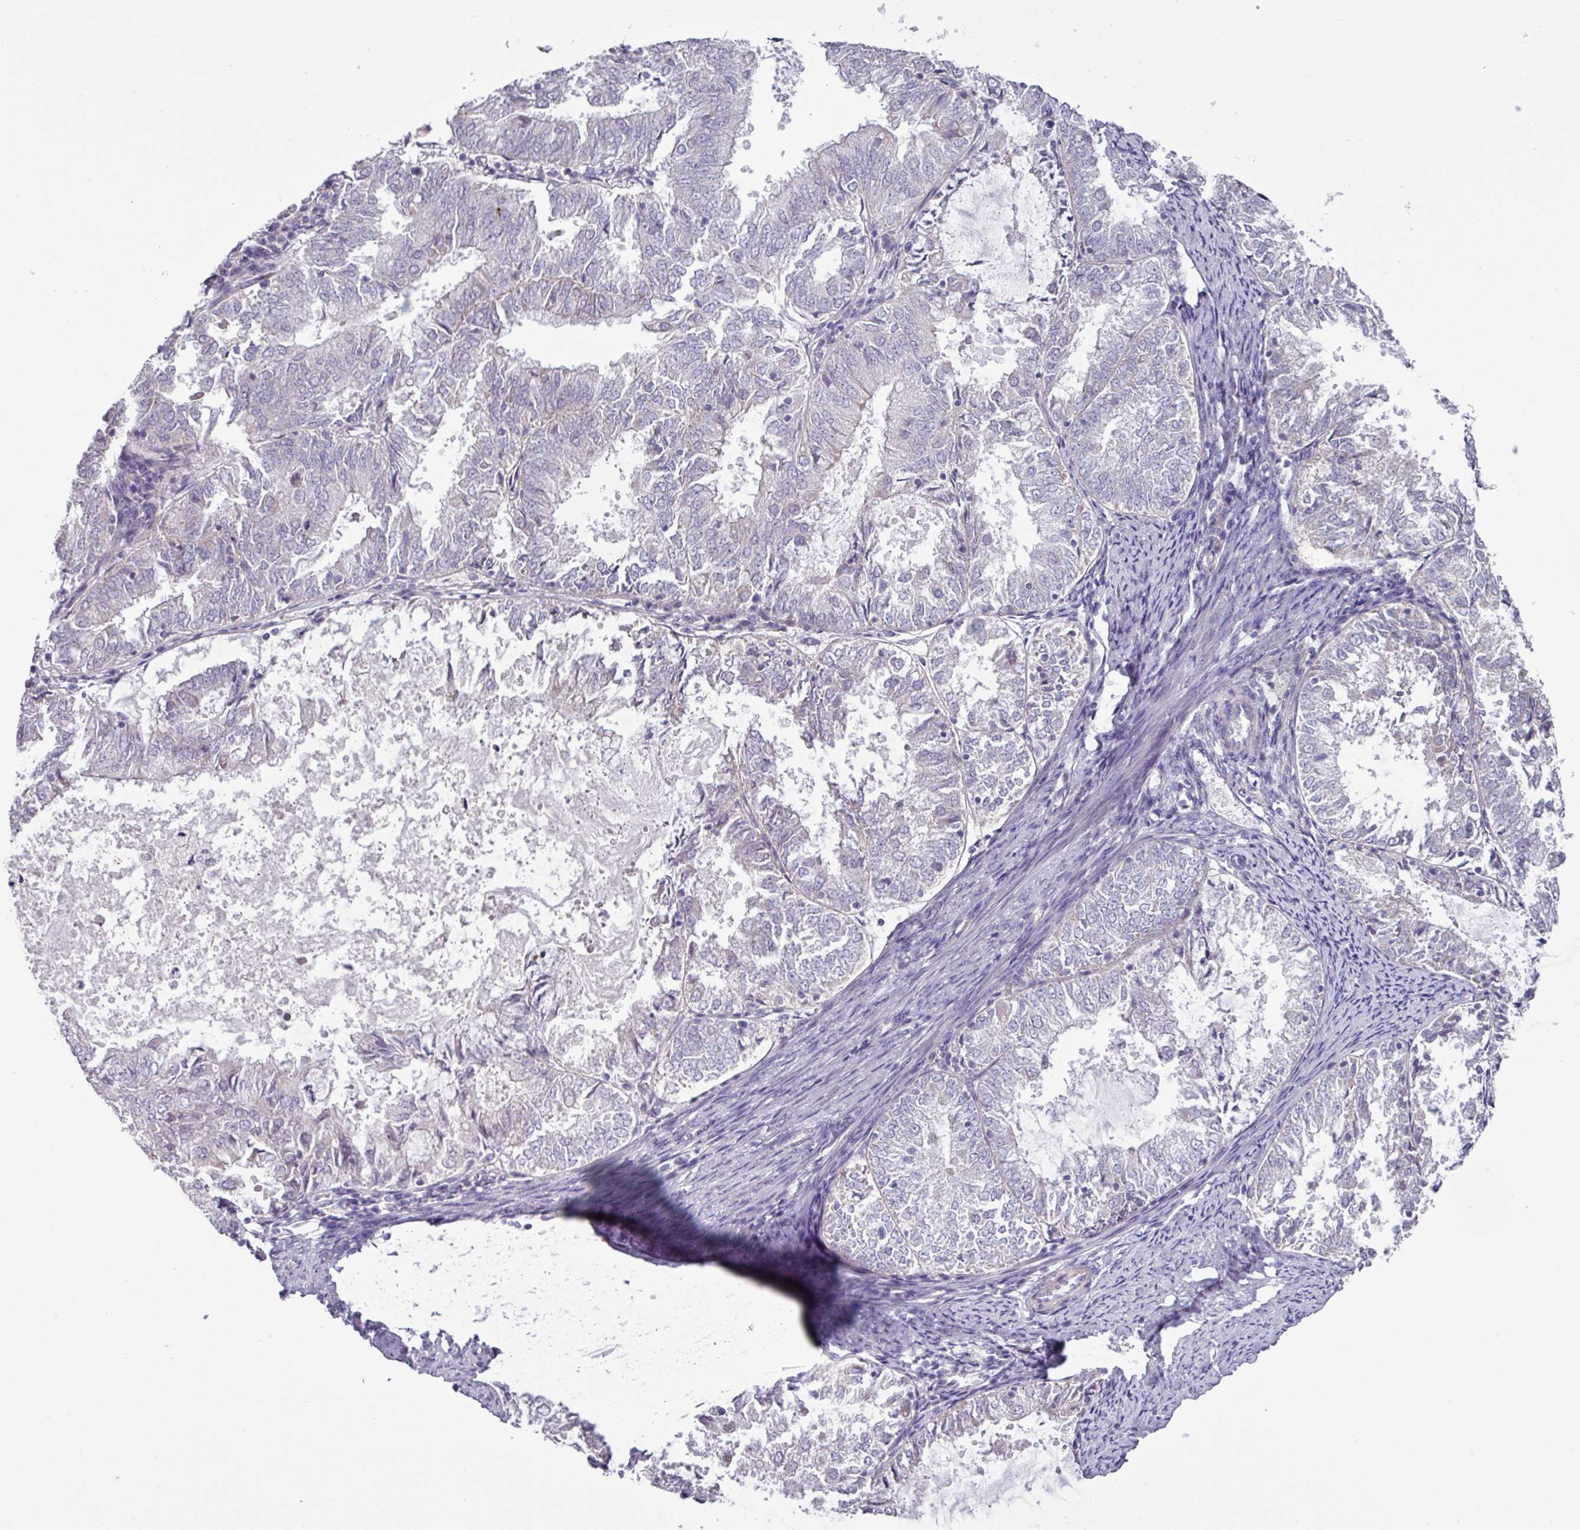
{"staining": {"intensity": "negative", "quantity": "none", "location": "none"}, "tissue": "endometrial cancer", "cell_type": "Tumor cells", "image_type": "cancer", "snomed": [{"axis": "morphology", "description": "Adenocarcinoma, NOS"}, {"axis": "topography", "description": "Endometrium"}], "caption": "Endometrial cancer was stained to show a protein in brown. There is no significant staining in tumor cells. (IHC, brightfield microscopy, high magnification).", "gene": "RGS16", "patient": {"sex": "female", "age": 57}}